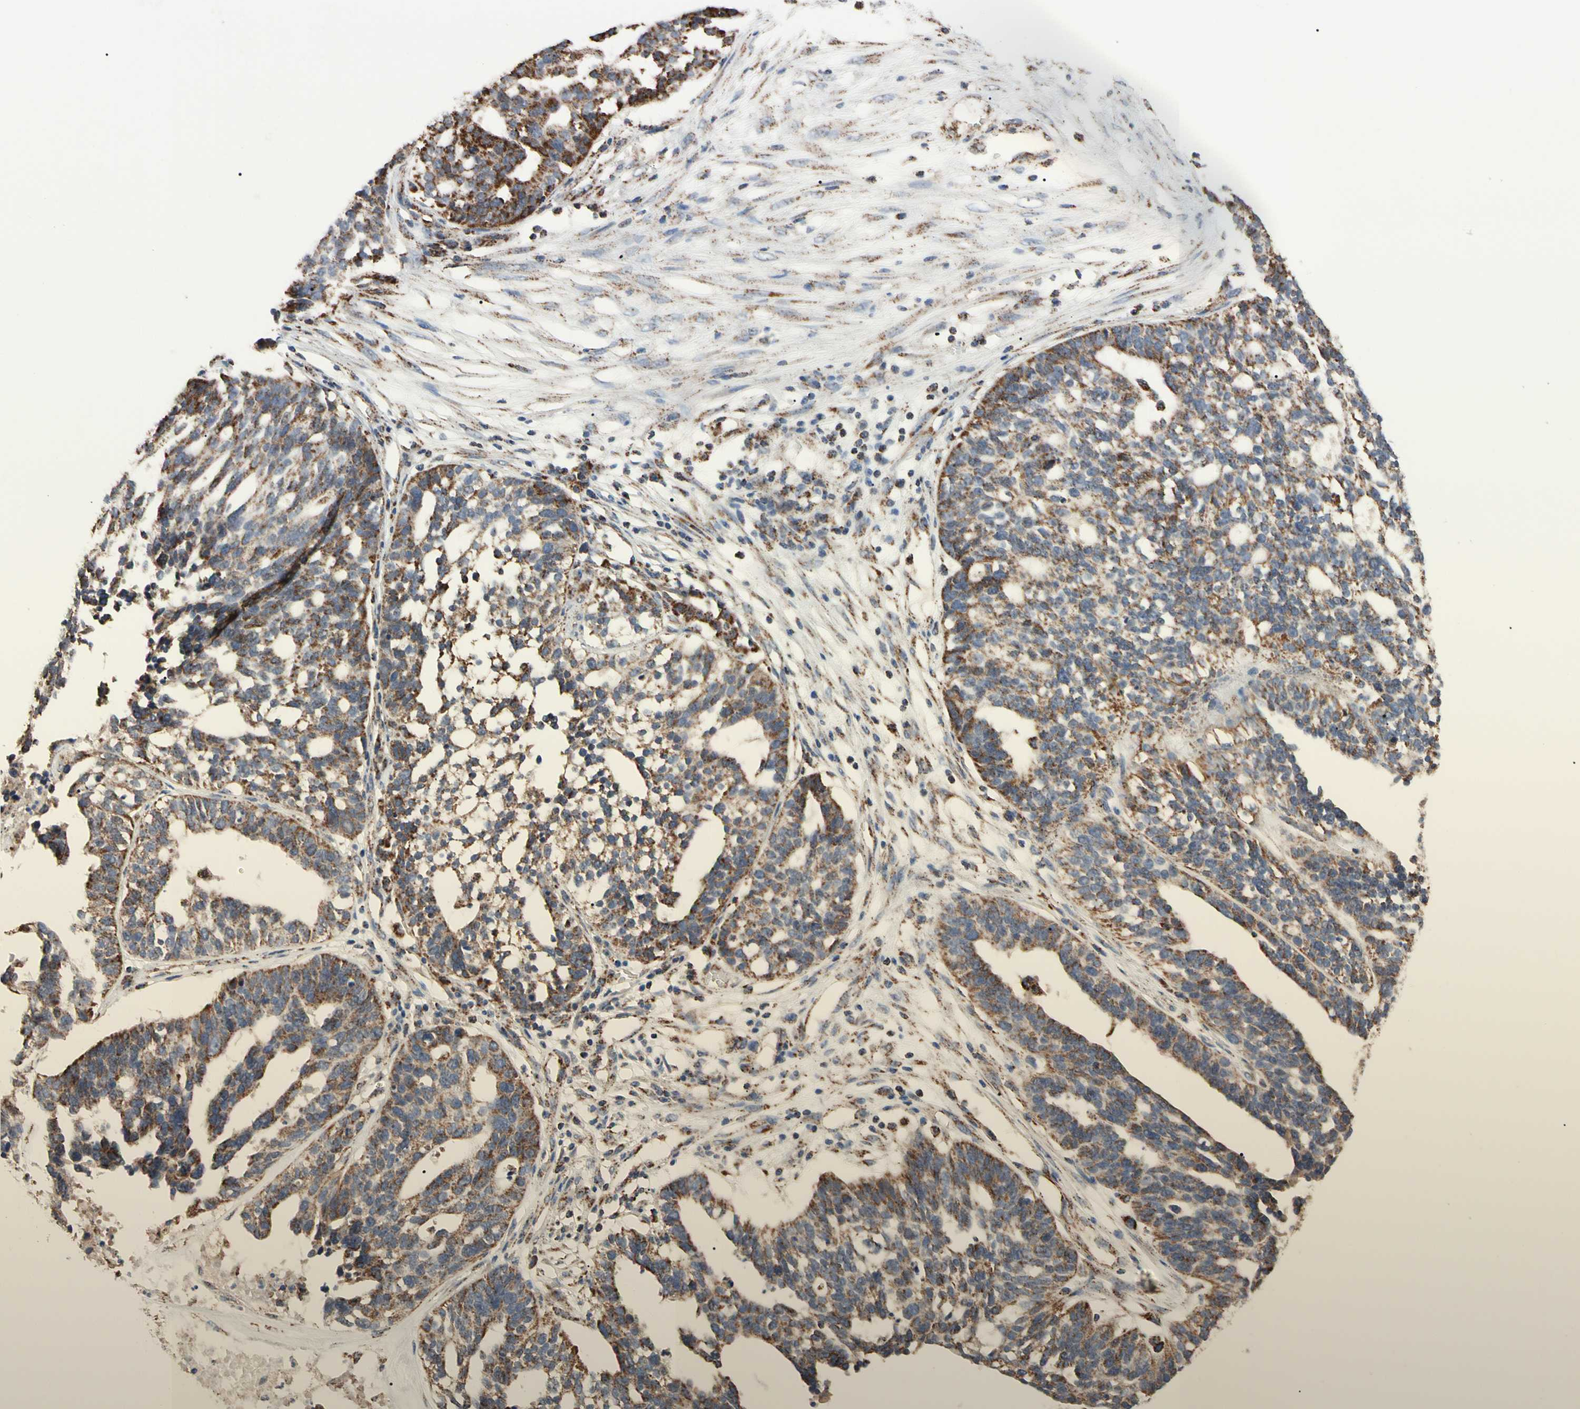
{"staining": {"intensity": "strong", "quantity": ">75%", "location": "cytoplasmic/membranous"}, "tissue": "ovarian cancer", "cell_type": "Tumor cells", "image_type": "cancer", "snomed": [{"axis": "morphology", "description": "Cystadenocarcinoma, serous, NOS"}, {"axis": "topography", "description": "Ovary"}], "caption": "Tumor cells reveal high levels of strong cytoplasmic/membranous positivity in about >75% of cells in ovarian cancer (serous cystadenocarcinoma).", "gene": "FAM110B", "patient": {"sex": "female", "age": 59}}